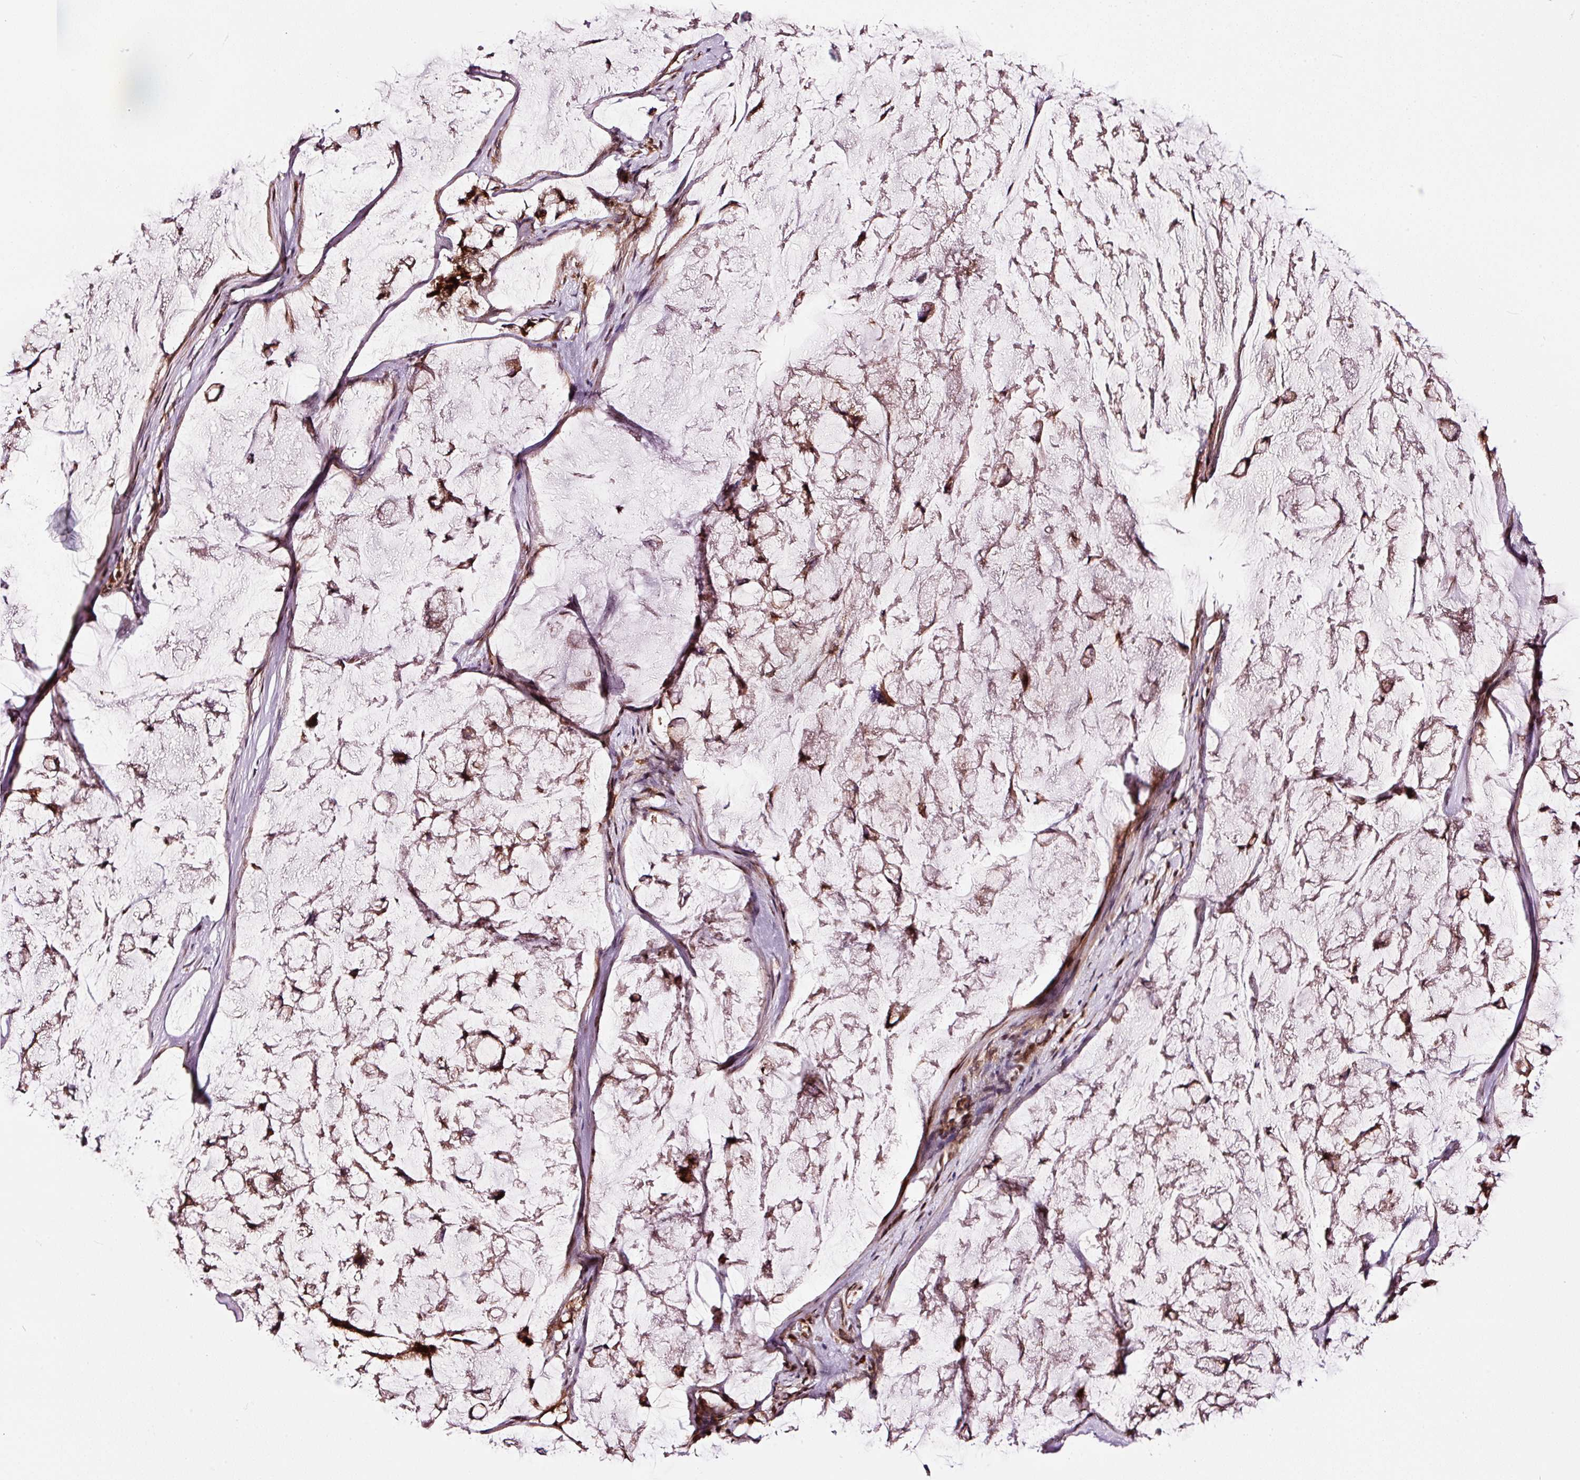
{"staining": {"intensity": "strong", "quantity": ">75%", "location": "nuclear"}, "tissue": "stomach cancer", "cell_type": "Tumor cells", "image_type": "cancer", "snomed": [{"axis": "morphology", "description": "Adenocarcinoma, NOS"}, {"axis": "topography", "description": "Stomach, lower"}], "caption": "Protein analysis of stomach cancer (adenocarcinoma) tissue reveals strong nuclear positivity in approximately >75% of tumor cells.", "gene": "RFC4", "patient": {"sex": "male", "age": 67}}